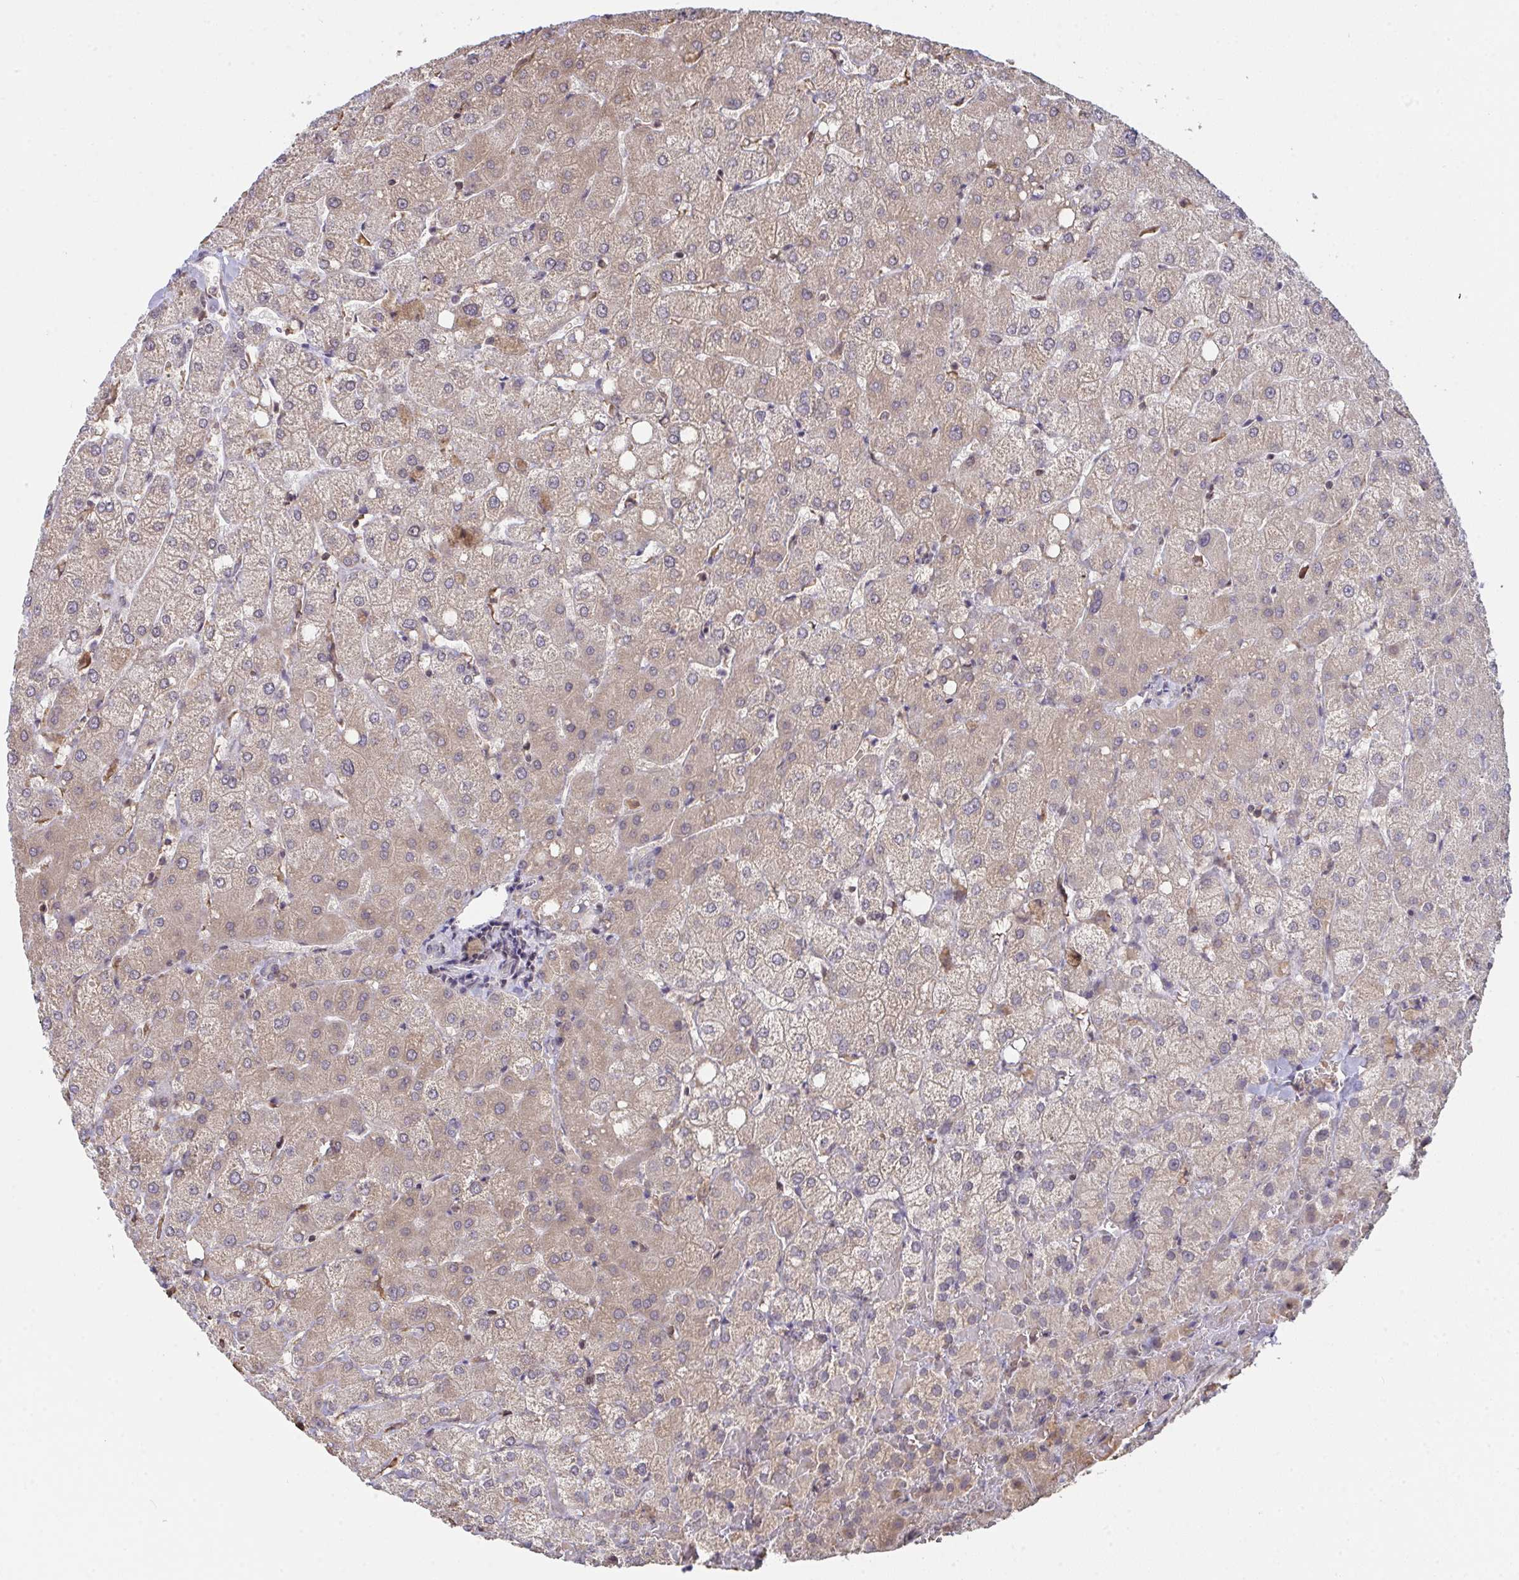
{"staining": {"intensity": "negative", "quantity": "none", "location": "none"}, "tissue": "liver", "cell_type": "Cholangiocytes", "image_type": "normal", "snomed": [{"axis": "morphology", "description": "Normal tissue, NOS"}, {"axis": "topography", "description": "Liver"}], "caption": "This is an immunohistochemistry photomicrograph of normal human liver. There is no expression in cholangiocytes.", "gene": "SAP30", "patient": {"sex": "female", "age": 54}}